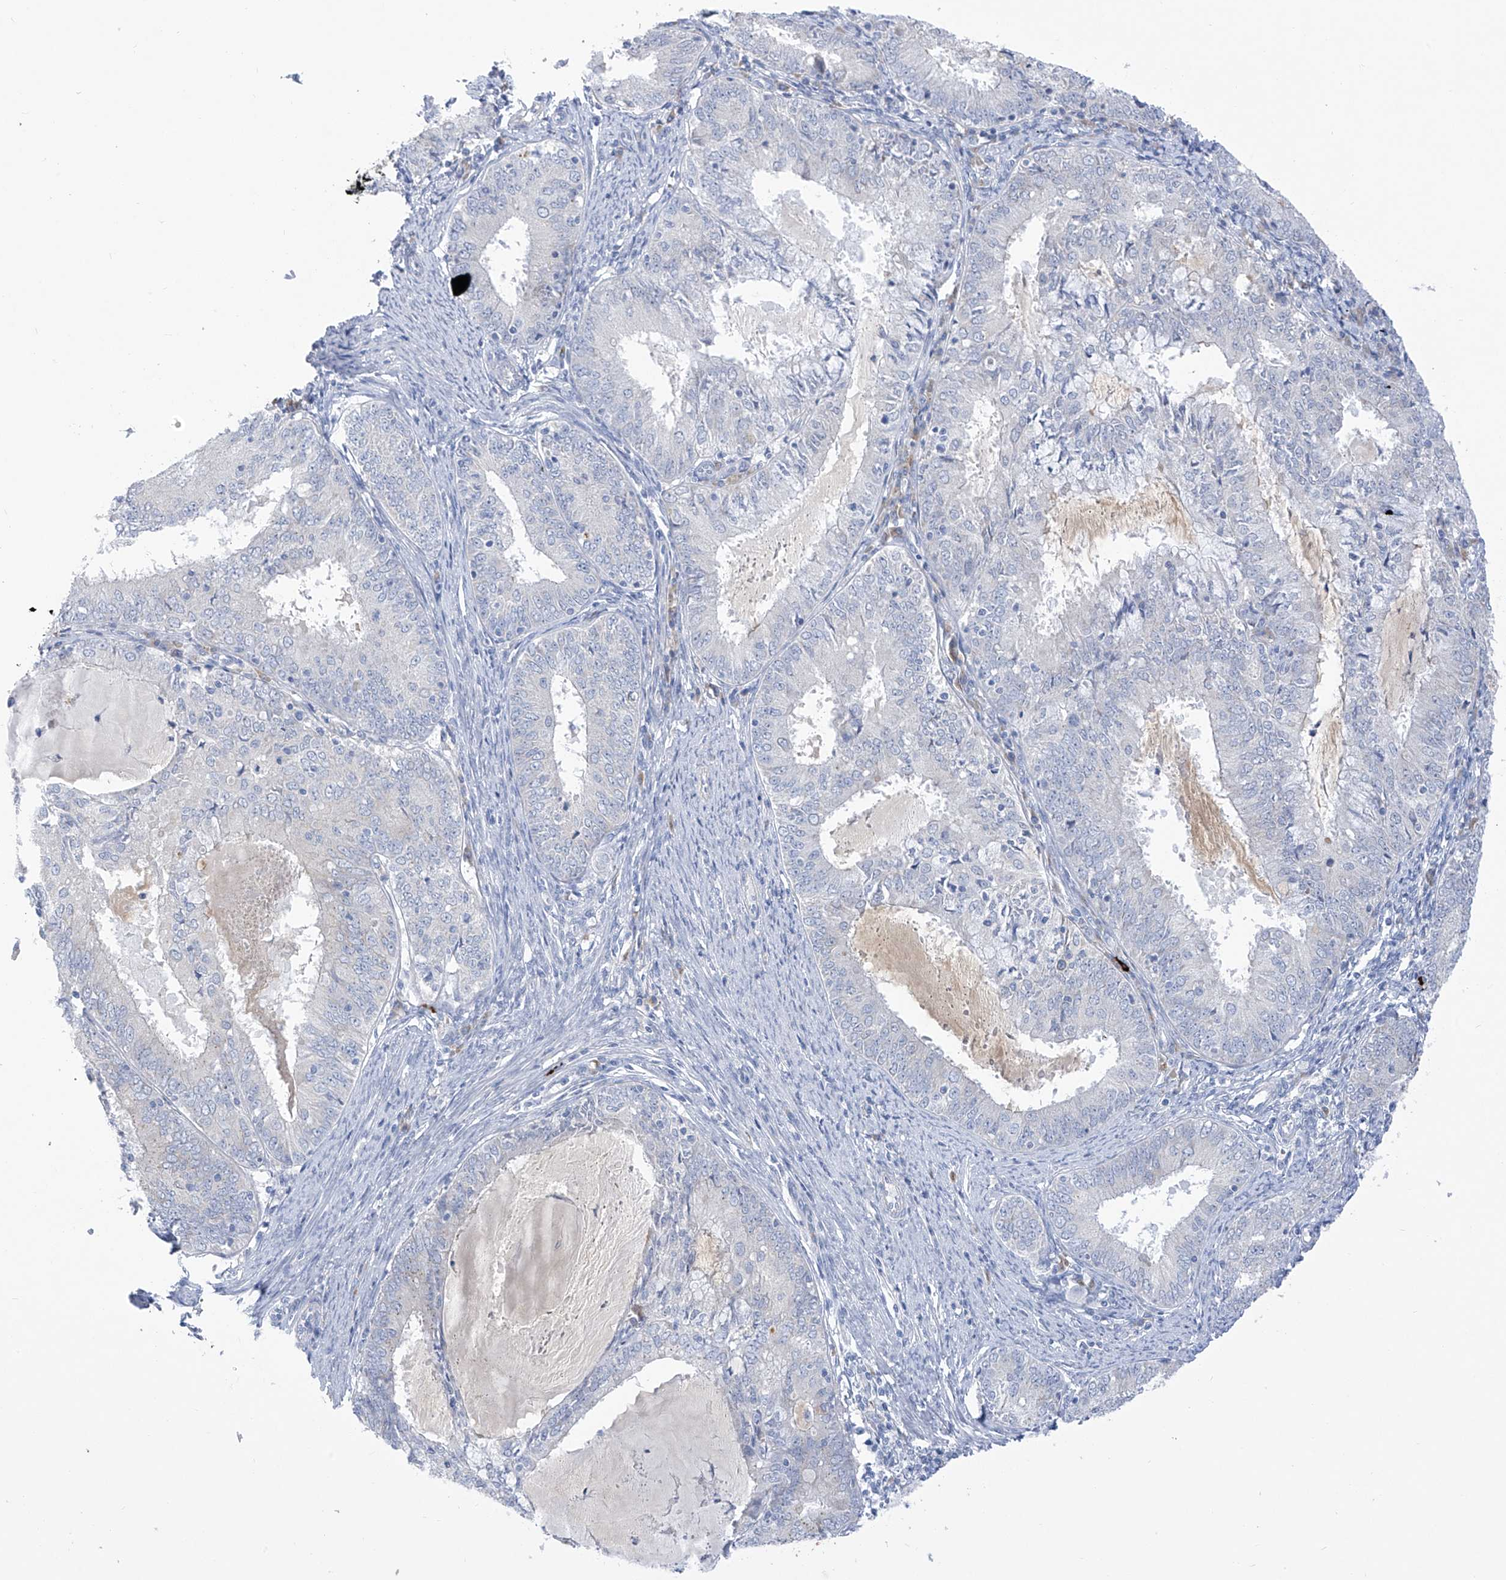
{"staining": {"intensity": "negative", "quantity": "none", "location": "none"}, "tissue": "endometrial cancer", "cell_type": "Tumor cells", "image_type": "cancer", "snomed": [{"axis": "morphology", "description": "Adenocarcinoma, NOS"}, {"axis": "topography", "description": "Endometrium"}], "caption": "Immunohistochemical staining of adenocarcinoma (endometrial) displays no significant expression in tumor cells.", "gene": "SLCO4A1", "patient": {"sex": "female", "age": 57}}